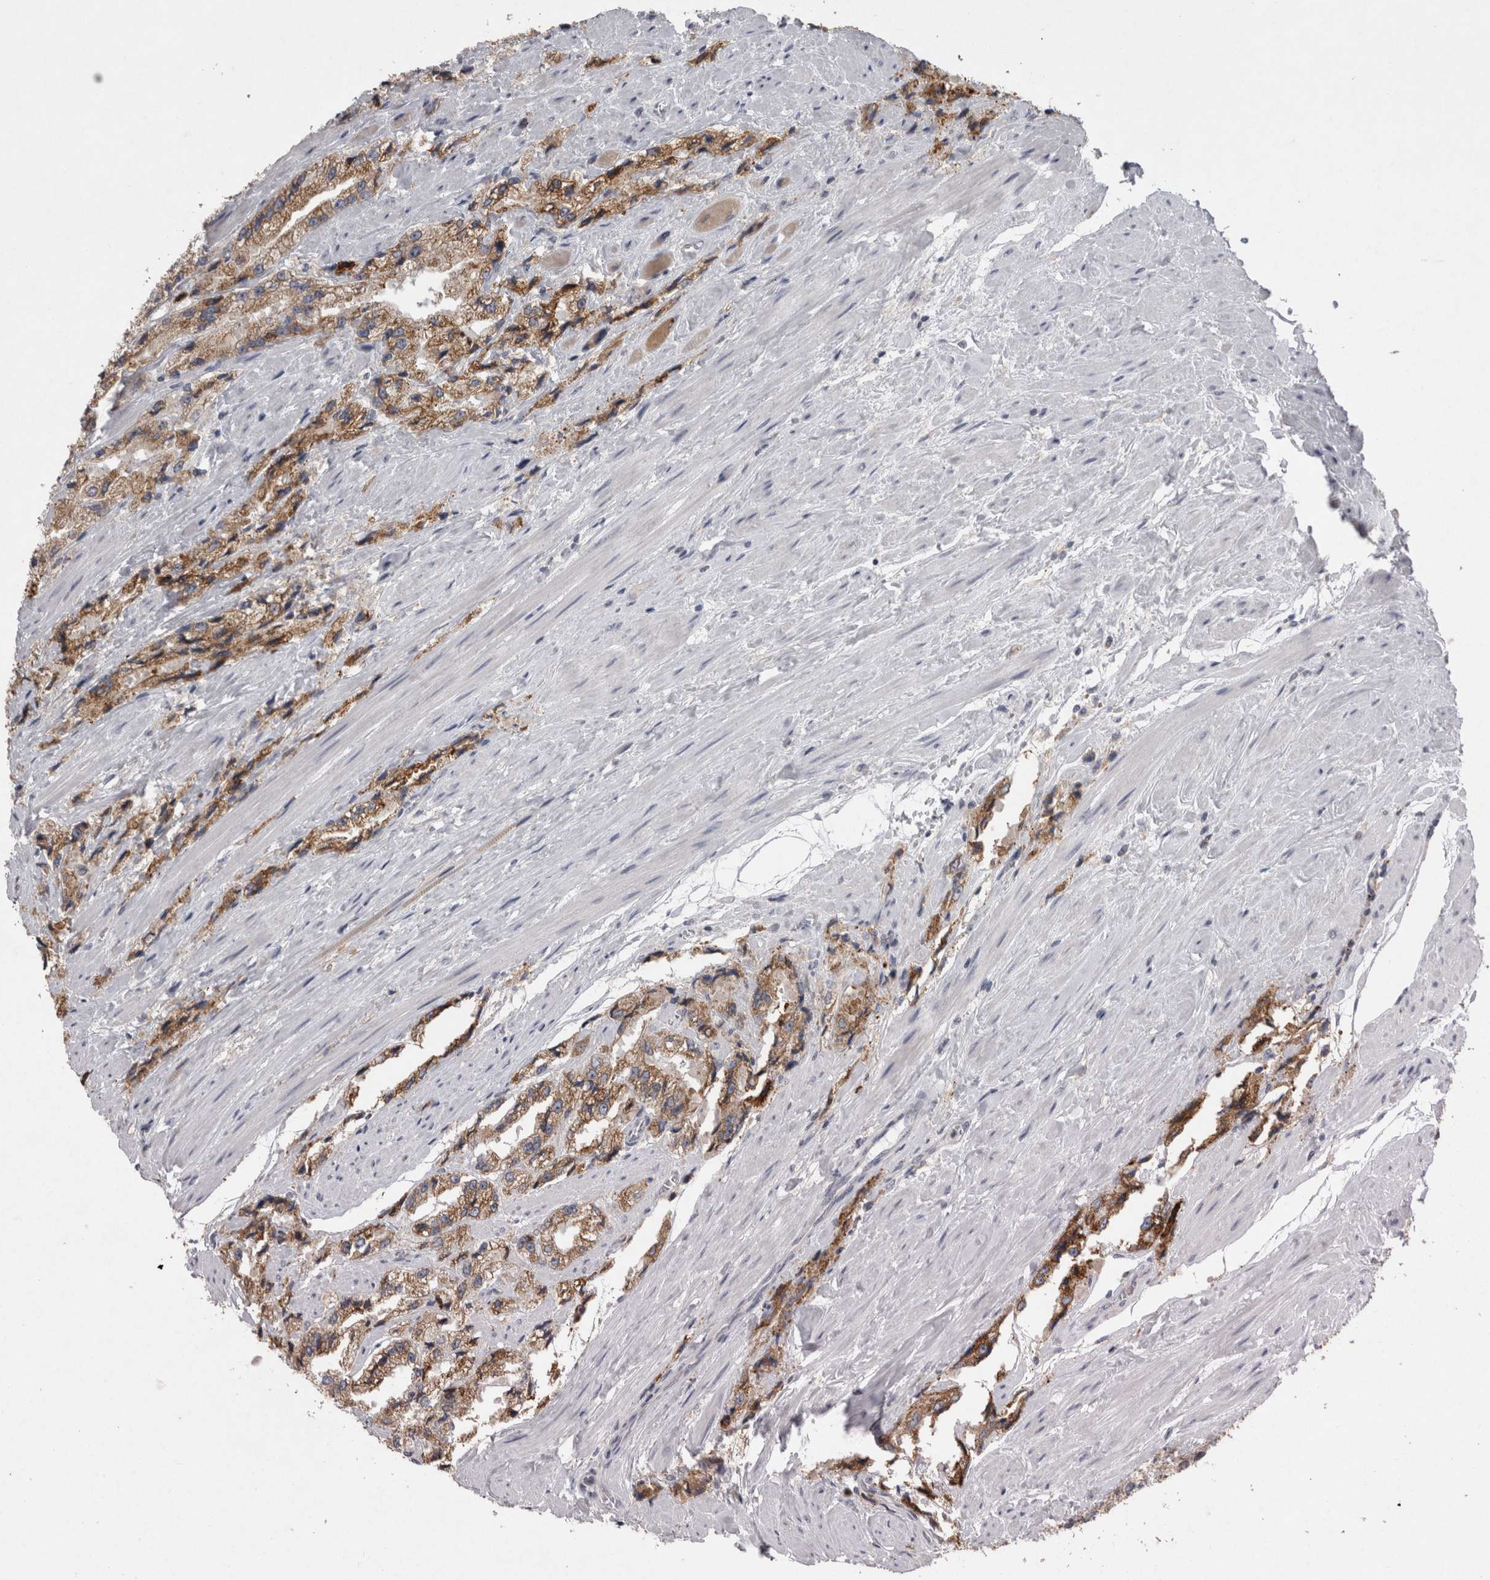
{"staining": {"intensity": "moderate", "quantity": ">75%", "location": "cytoplasmic/membranous"}, "tissue": "prostate cancer", "cell_type": "Tumor cells", "image_type": "cancer", "snomed": [{"axis": "morphology", "description": "Adenocarcinoma, High grade"}, {"axis": "topography", "description": "Prostate"}], "caption": "Prostate high-grade adenocarcinoma stained for a protein (brown) exhibits moderate cytoplasmic/membranous positive expression in approximately >75% of tumor cells.", "gene": "LRRC40", "patient": {"sex": "male", "age": 58}}